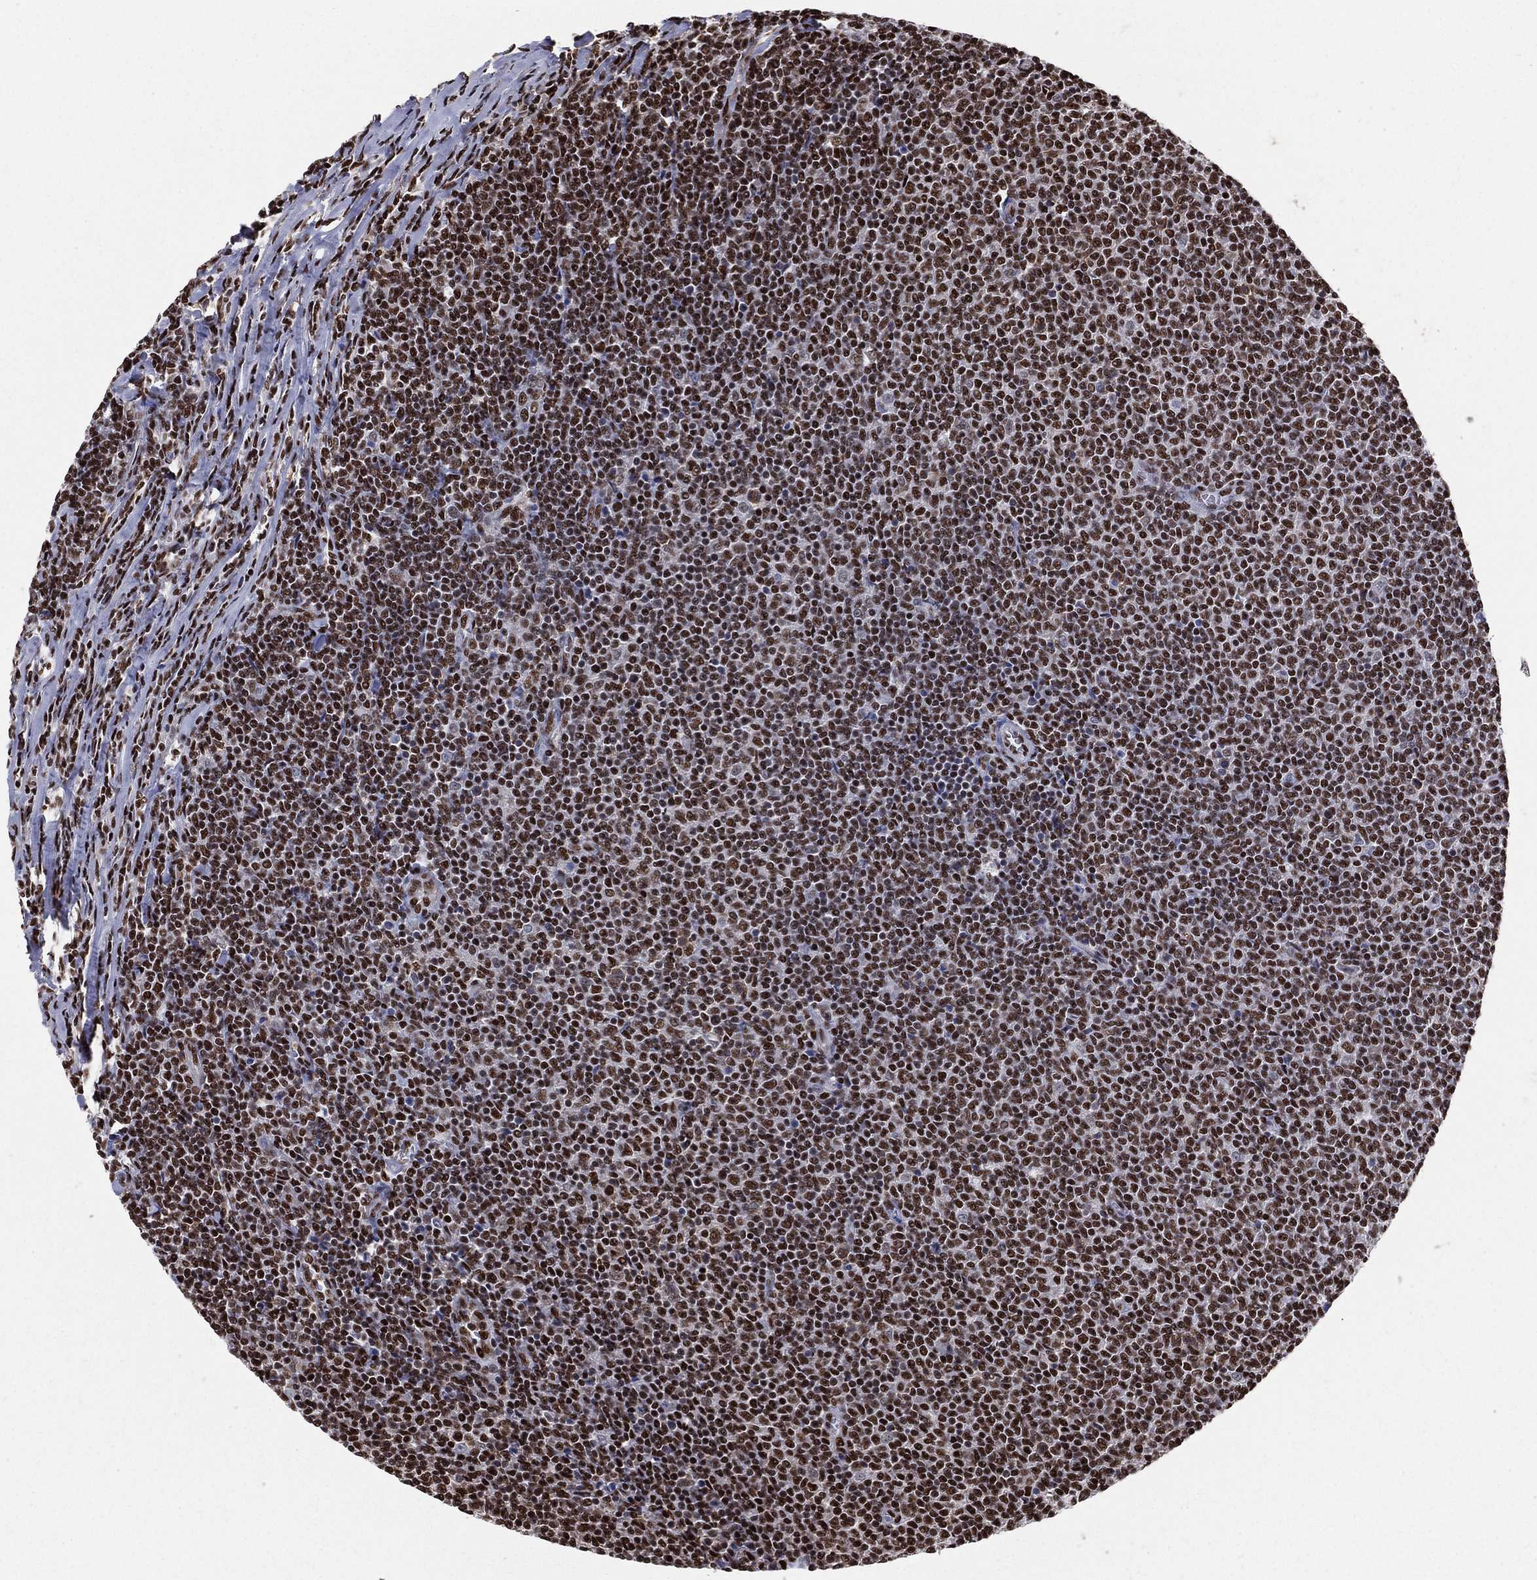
{"staining": {"intensity": "strong", "quantity": ">75%", "location": "nuclear"}, "tissue": "lymphoma", "cell_type": "Tumor cells", "image_type": "cancer", "snomed": [{"axis": "morphology", "description": "Malignant lymphoma, non-Hodgkin's type, Low grade"}, {"axis": "topography", "description": "Lymph node"}], "caption": "High-power microscopy captured an IHC histopathology image of lymphoma, revealing strong nuclear positivity in approximately >75% of tumor cells.", "gene": "TP53BP1", "patient": {"sex": "male", "age": 52}}